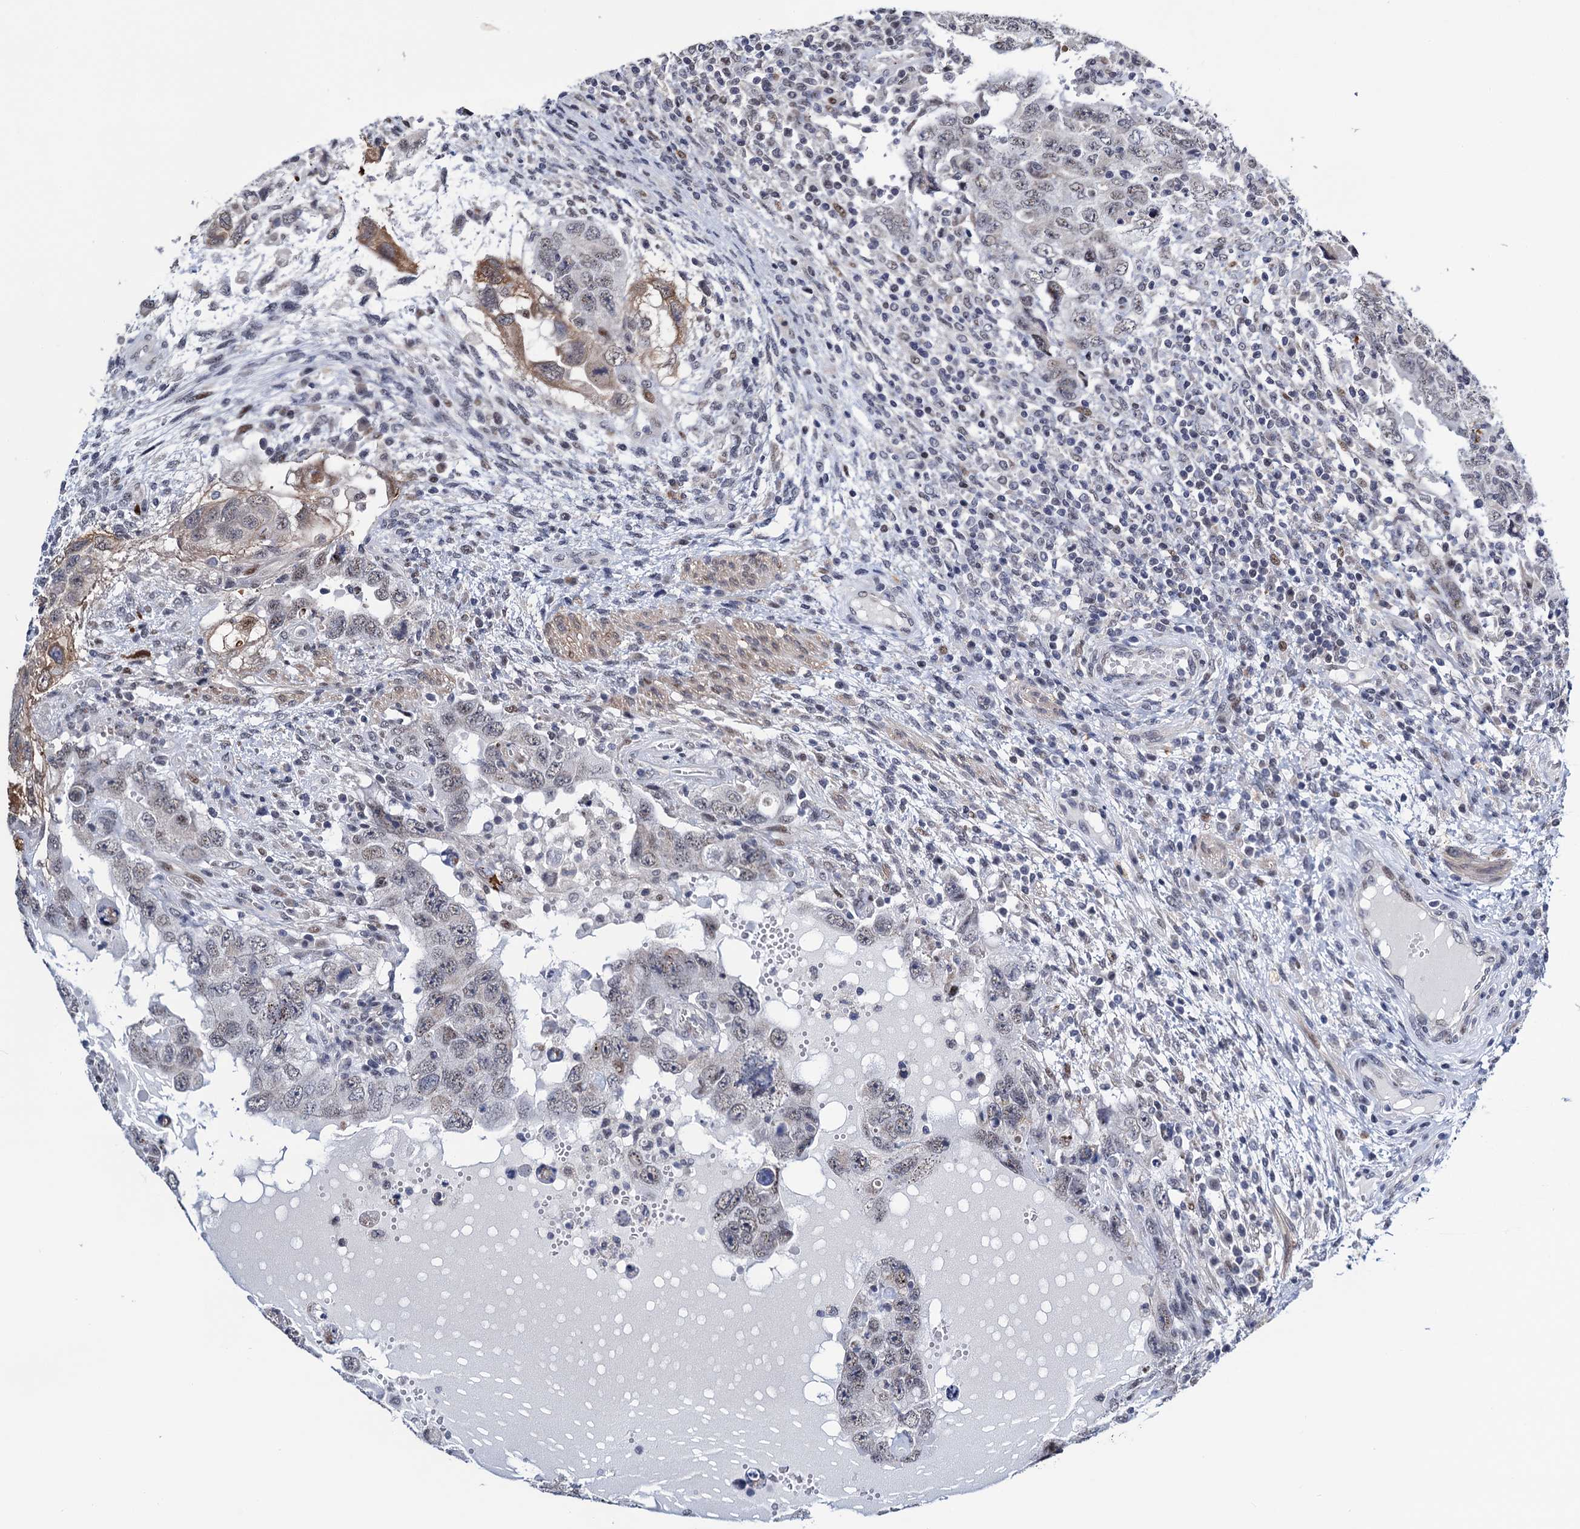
{"staining": {"intensity": "weak", "quantity": "25%-75%", "location": "nuclear"}, "tissue": "testis cancer", "cell_type": "Tumor cells", "image_type": "cancer", "snomed": [{"axis": "morphology", "description": "Carcinoma, Embryonal, NOS"}, {"axis": "topography", "description": "Testis"}], "caption": "Embryonal carcinoma (testis) was stained to show a protein in brown. There is low levels of weak nuclear positivity in about 25%-75% of tumor cells. (DAB (3,3'-diaminobenzidine) = brown stain, brightfield microscopy at high magnification).", "gene": "FAM222A", "patient": {"sex": "male", "age": 26}}